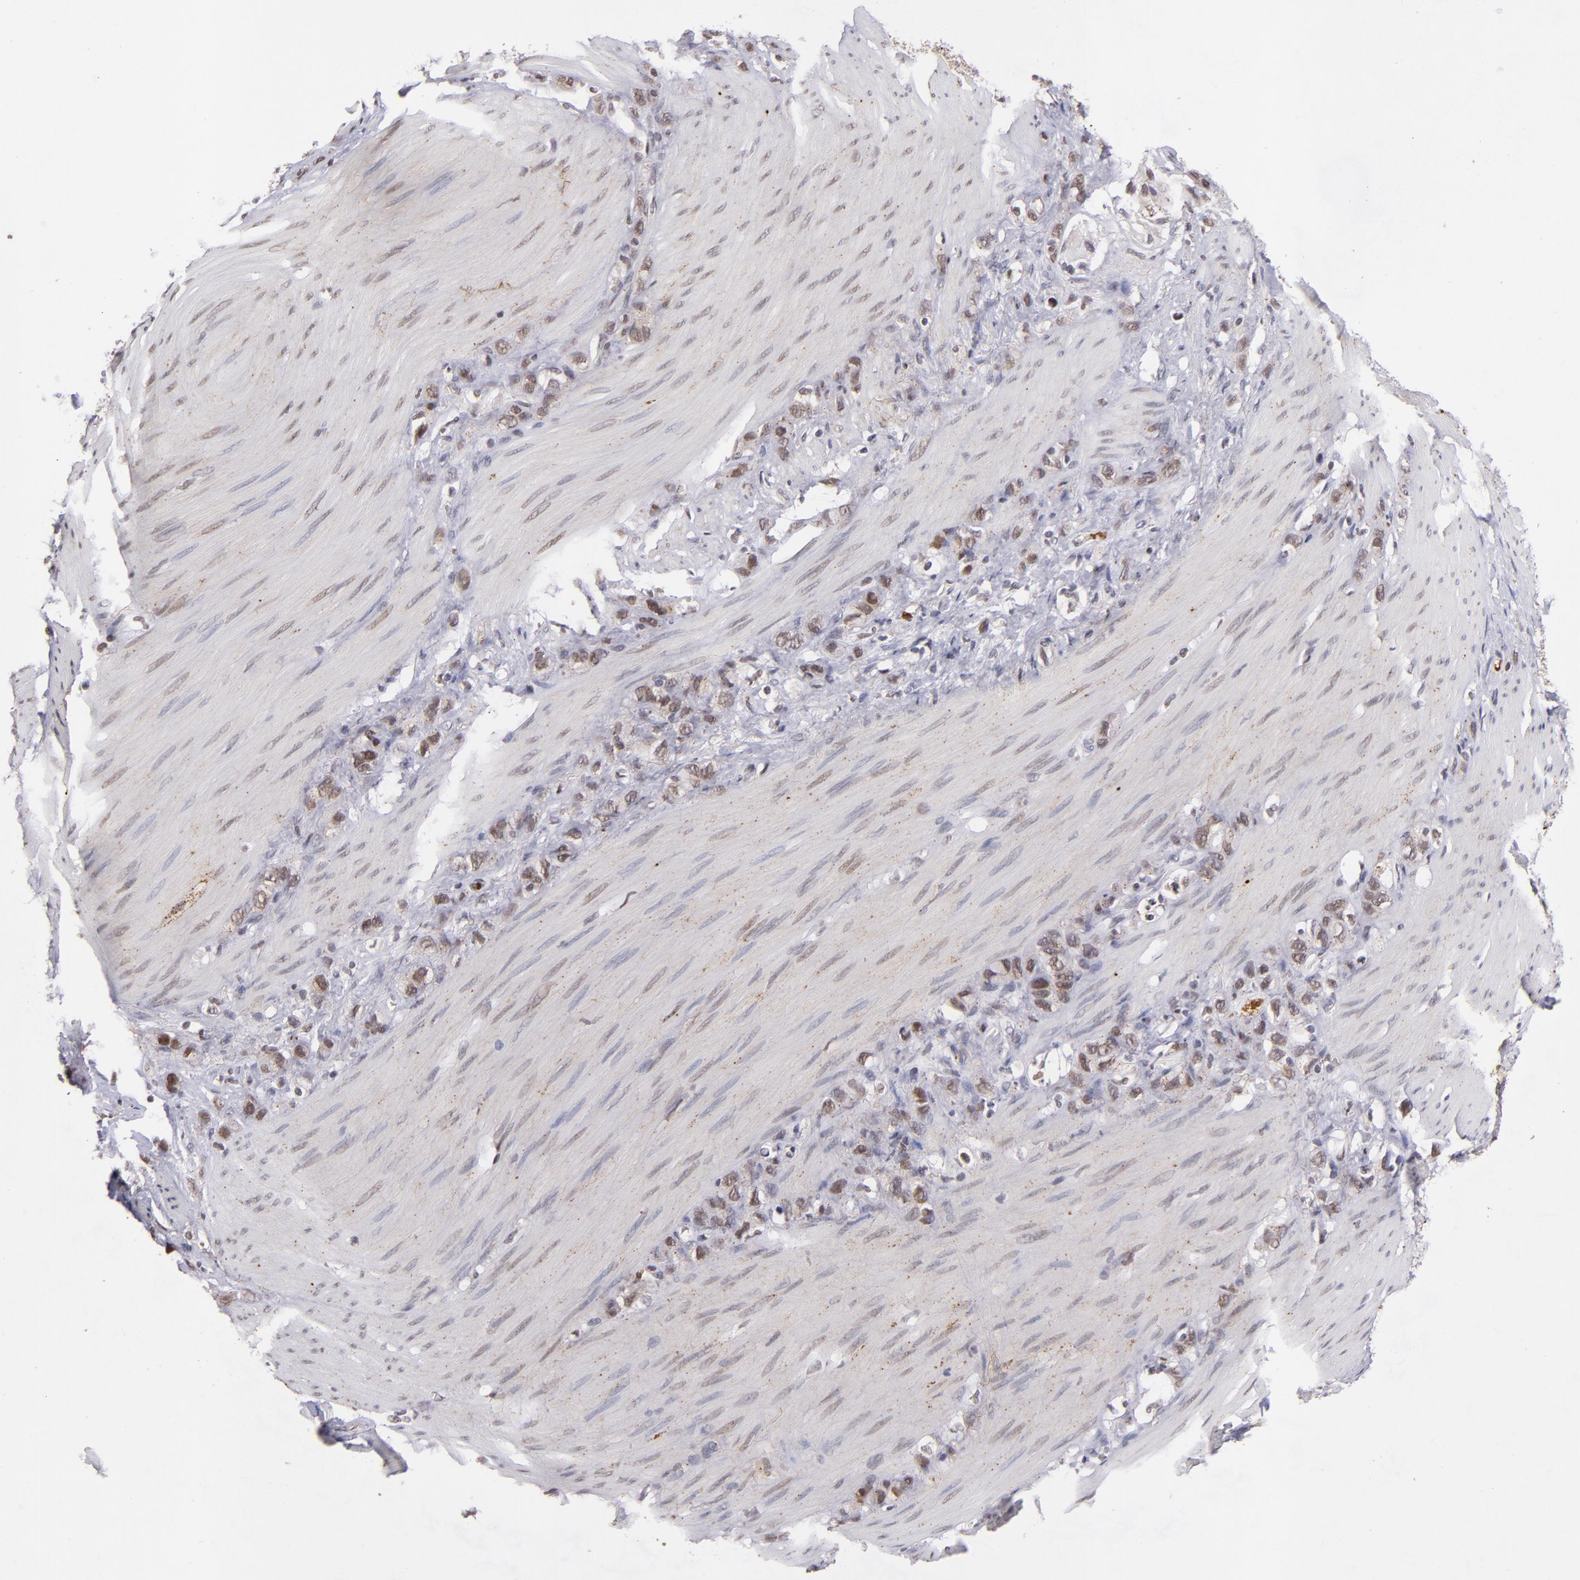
{"staining": {"intensity": "weak", "quantity": "25%-75%", "location": "nuclear"}, "tissue": "stomach cancer", "cell_type": "Tumor cells", "image_type": "cancer", "snomed": [{"axis": "morphology", "description": "Normal tissue, NOS"}, {"axis": "morphology", "description": "Adenocarcinoma, NOS"}, {"axis": "morphology", "description": "Adenocarcinoma, High grade"}, {"axis": "topography", "description": "Stomach, upper"}, {"axis": "topography", "description": "Stomach"}], "caption": "This is a photomicrograph of immunohistochemistry (IHC) staining of stomach cancer, which shows weak positivity in the nuclear of tumor cells.", "gene": "RXRG", "patient": {"sex": "female", "age": 65}}